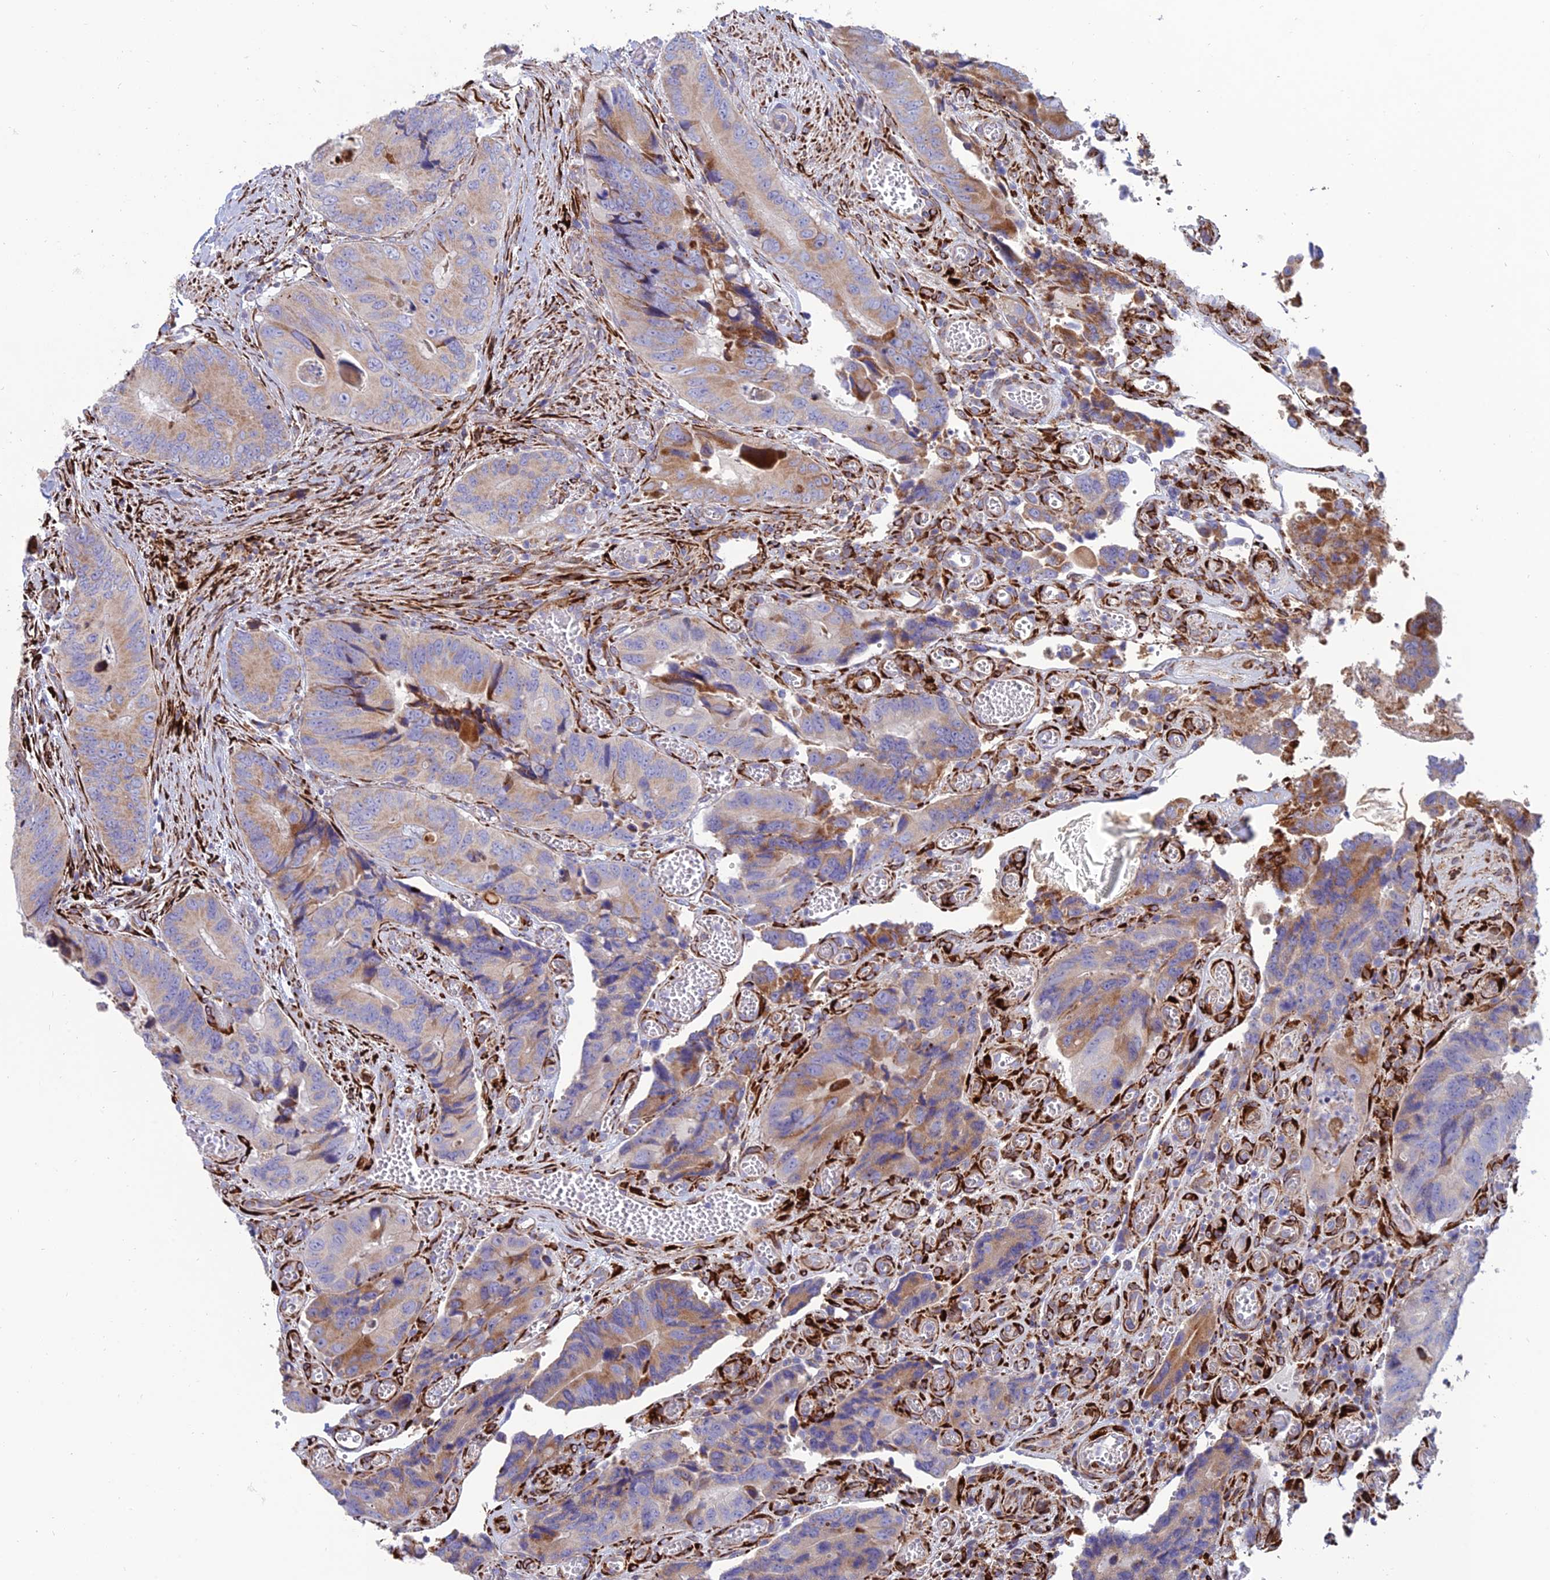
{"staining": {"intensity": "moderate", "quantity": "25%-75%", "location": "cytoplasmic/membranous"}, "tissue": "colorectal cancer", "cell_type": "Tumor cells", "image_type": "cancer", "snomed": [{"axis": "morphology", "description": "Adenocarcinoma, NOS"}, {"axis": "topography", "description": "Colon"}], "caption": "Colorectal cancer (adenocarcinoma) stained with a protein marker exhibits moderate staining in tumor cells.", "gene": "RCN3", "patient": {"sex": "male", "age": 84}}